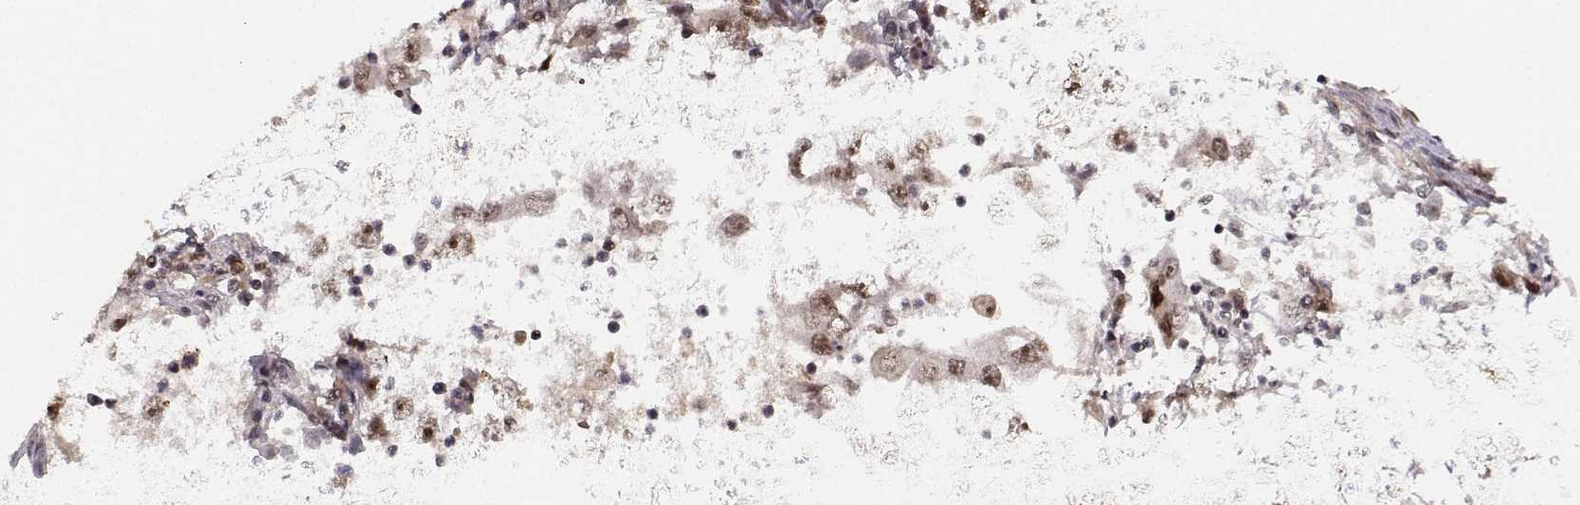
{"staining": {"intensity": "moderate", "quantity": ">75%", "location": "cytoplasmic/membranous,nuclear"}, "tissue": "cervical cancer", "cell_type": "Tumor cells", "image_type": "cancer", "snomed": [{"axis": "morphology", "description": "Squamous cell carcinoma, NOS"}, {"axis": "topography", "description": "Cervix"}], "caption": "Protein staining demonstrates moderate cytoplasmic/membranous and nuclear positivity in about >75% of tumor cells in cervical cancer. Nuclei are stained in blue.", "gene": "CSNK2A1", "patient": {"sex": "female", "age": 36}}